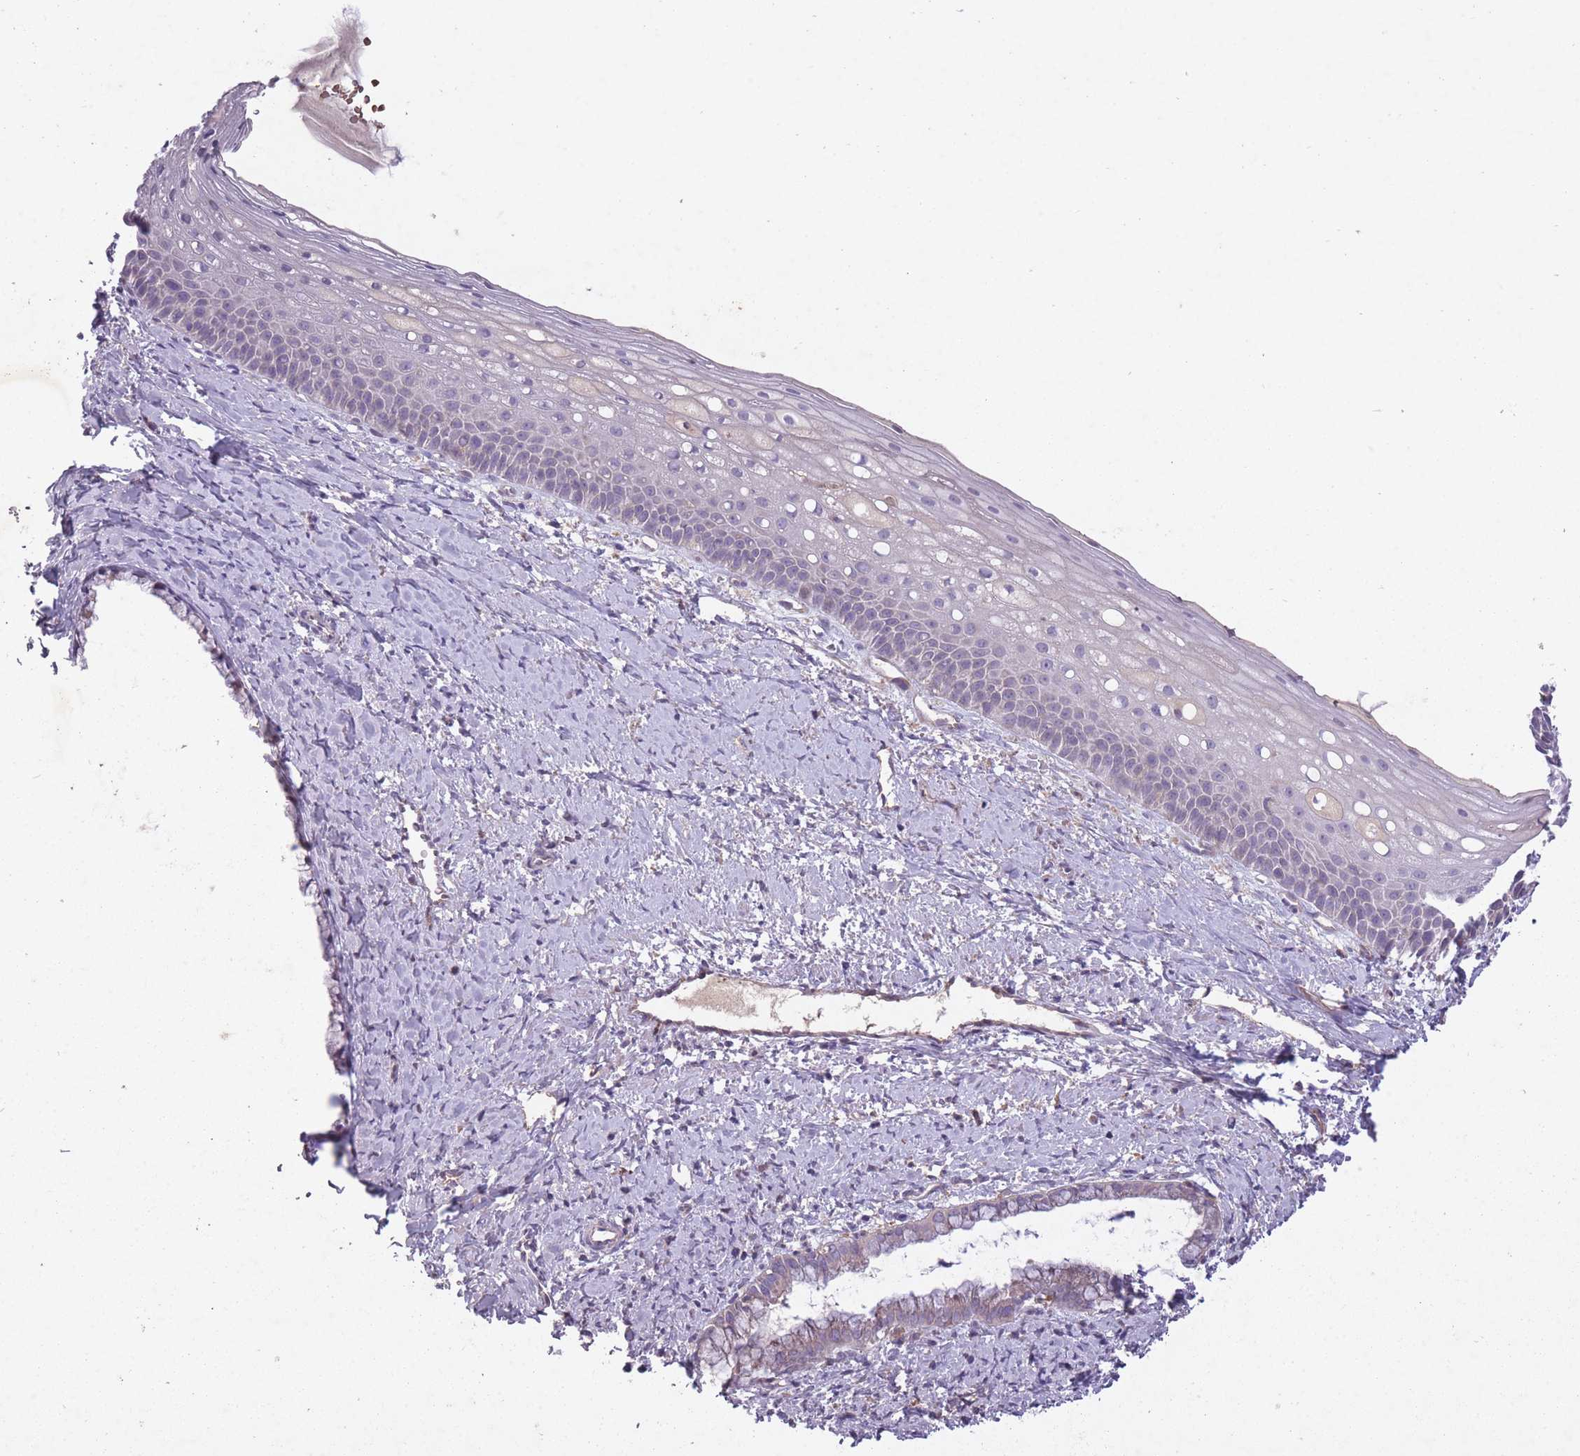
{"staining": {"intensity": "negative", "quantity": "none", "location": "none"}, "tissue": "cervix", "cell_type": "Glandular cells", "image_type": "normal", "snomed": [{"axis": "morphology", "description": "Normal tissue, NOS"}, {"axis": "topography", "description": "Cervix"}], "caption": "Immunohistochemistry image of normal human cervix stained for a protein (brown), which reveals no expression in glandular cells.", "gene": "OR2V1", "patient": {"sex": "female", "age": 57}}